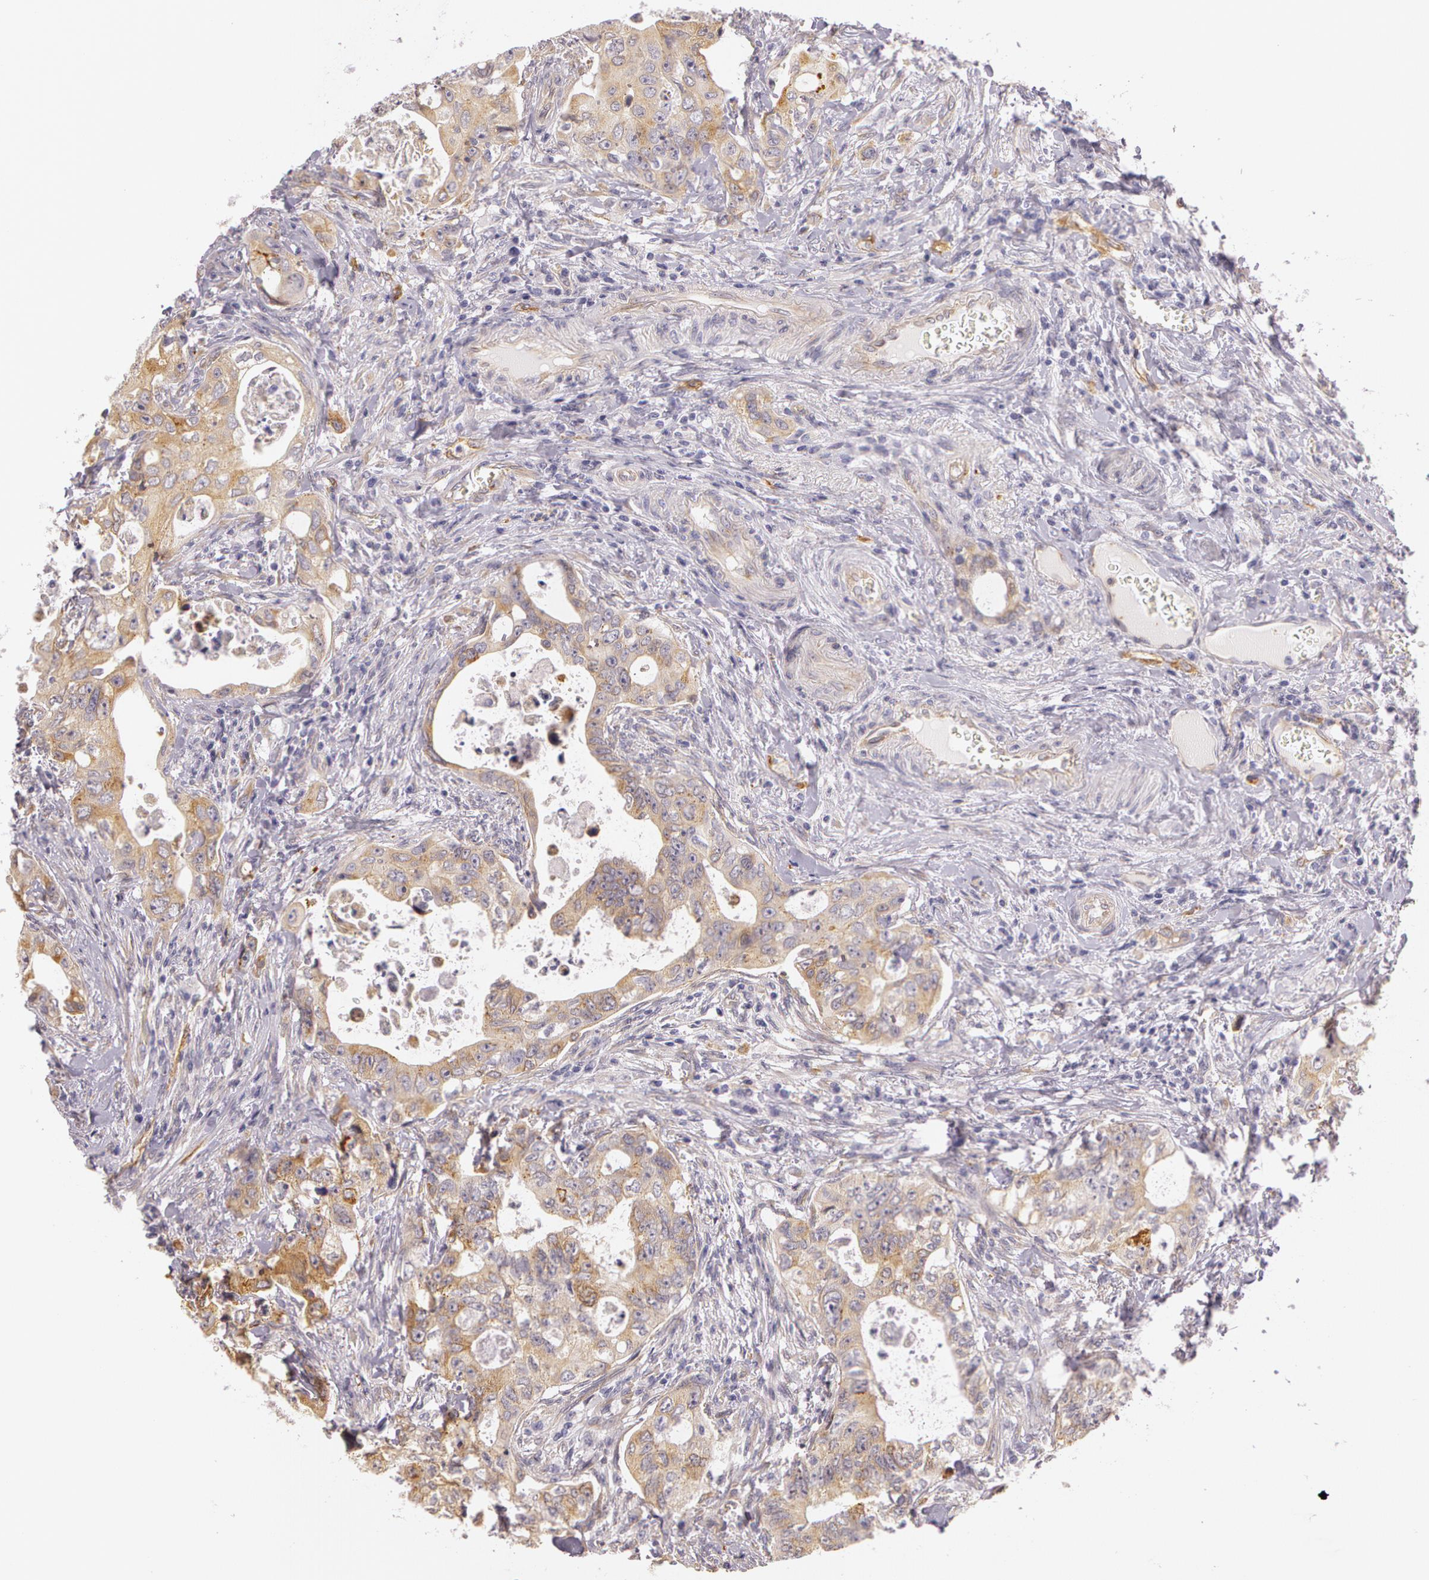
{"staining": {"intensity": "moderate", "quantity": ">75%", "location": "cytoplasmic/membranous"}, "tissue": "colorectal cancer", "cell_type": "Tumor cells", "image_type": "cancer", "snomed": [{"axis": "morphology", "description": "Adenocarcinoma, NOS"}, {"axis": "topography", "description": "Rectum"}], "caption": "Immunohistochemistry (IHC) of human colorectal cancer (adenocarcinoma) demonstrates medium levels of moderate cytoplasmic/membranous staining in approximately >75% of tumor cells.", "gene": "APP", "patient": {"sex": "female", "age": 57}}